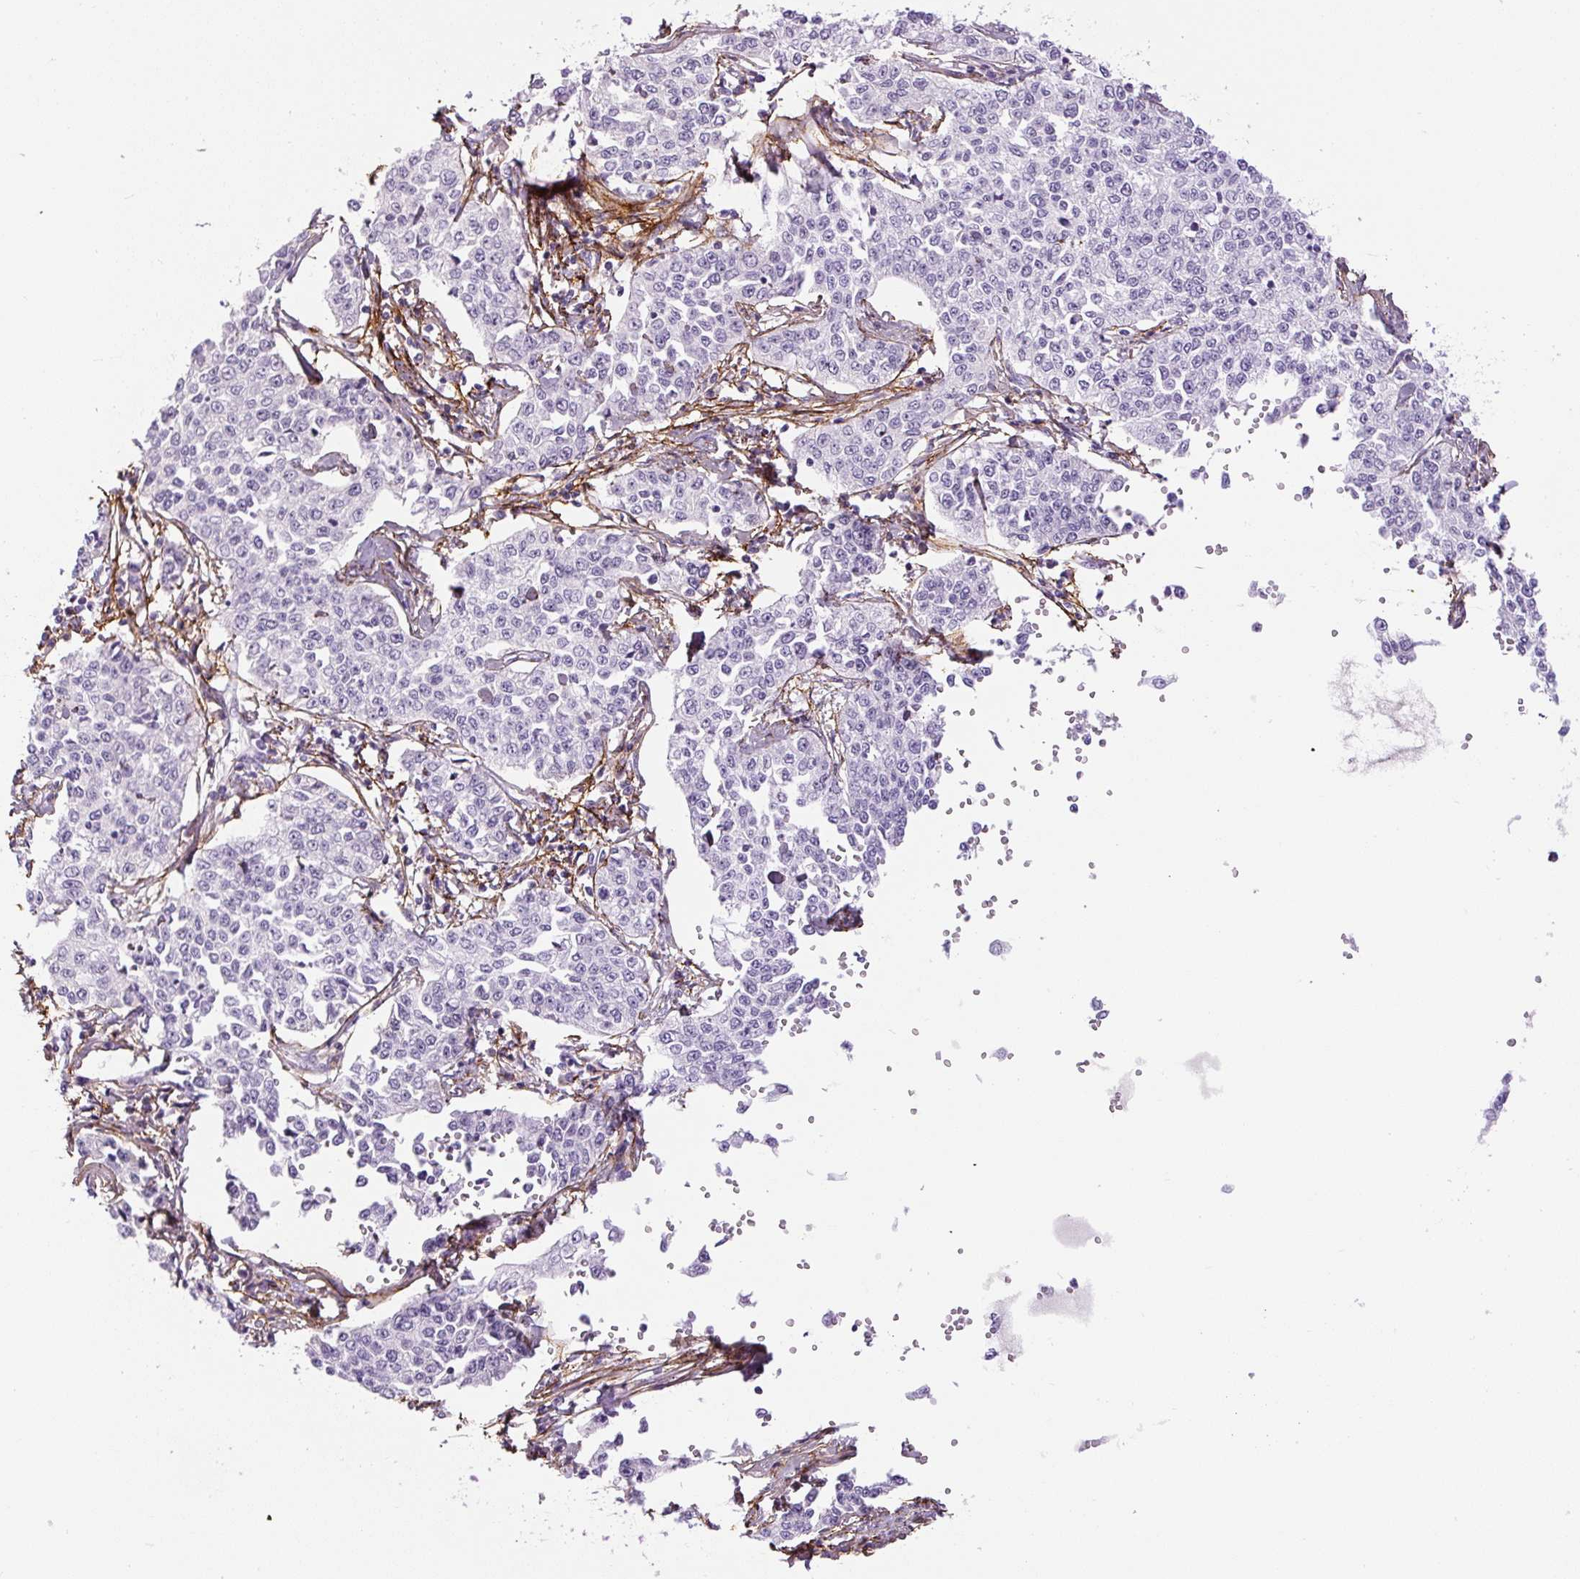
{"staining": {"intensity": "negative", "quantity": "none", "location": "none"}, "tissue": "cervical cancer", "cell_type": "Tumor cells", "image_type": "cancer", "snomed": [{"axis": "morphology", "description": "Squamous cell carcinoma, NOS"}, {"axis": "topography", "description": "Cervix"}], "caption": "Cervical cancer stained for a protein using immunohistochemistry reveals no staining tumor cells.", "gene": "FBN1", "patient": {"sex": "female", "age": 35}}